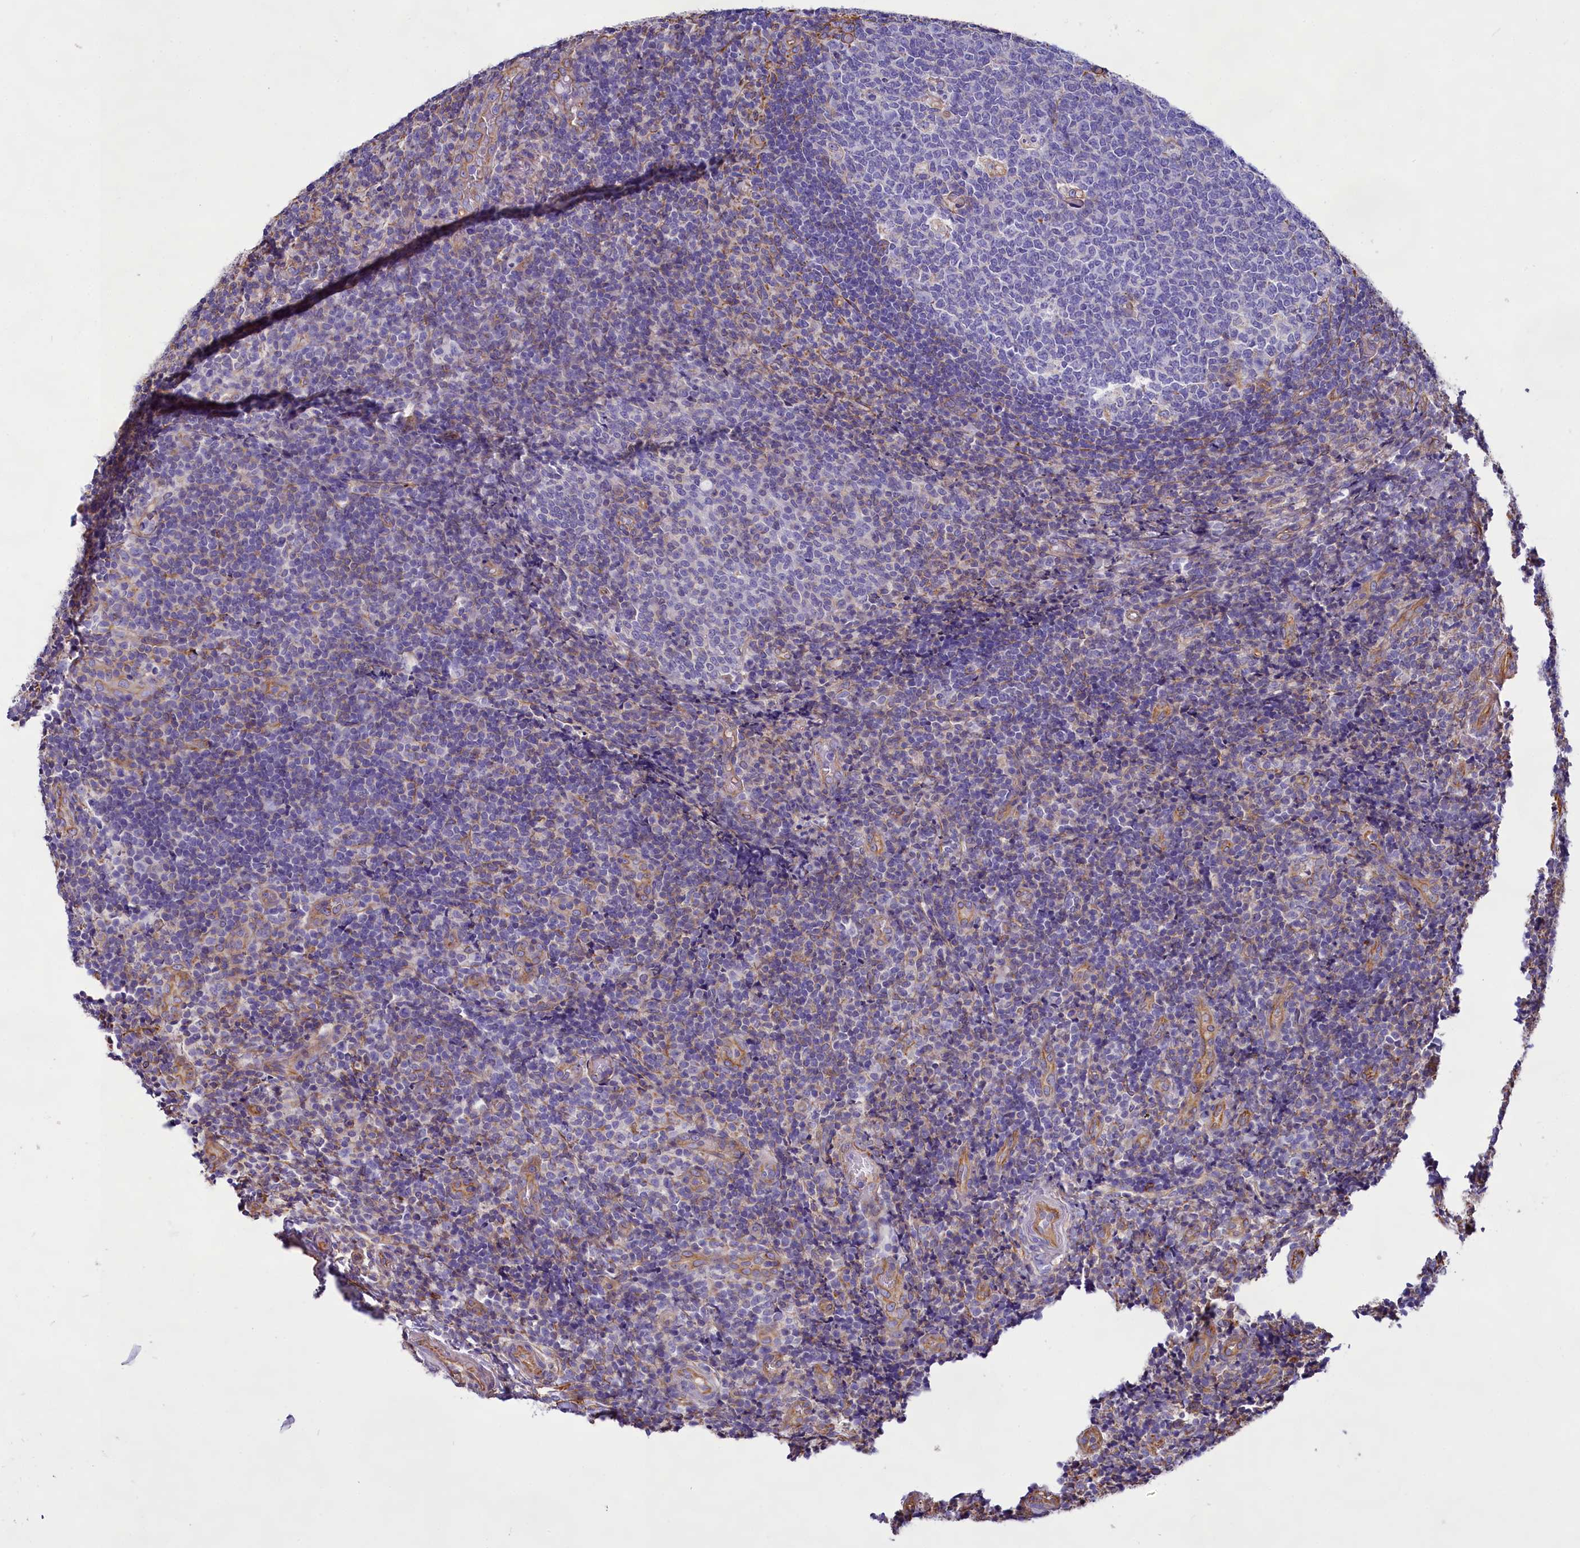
{"staining": {"intensity": "negative", "quantity": "none", "location": "none"}, "tissue": "tonsil", "cell_type": "Germinal center cells", "image_type": "normal", "snomed": [{"axis": "morphology", "description": "Normal tissue, NOS"}, {"axis": "topography", "description": "Tonsil"}], "caption": "Immunohistochemistry (IHC) of benign tonsil shows no expression in germinal center cells.", "gene": "CD99", "patient": {"sex": "female", "age": 19}}